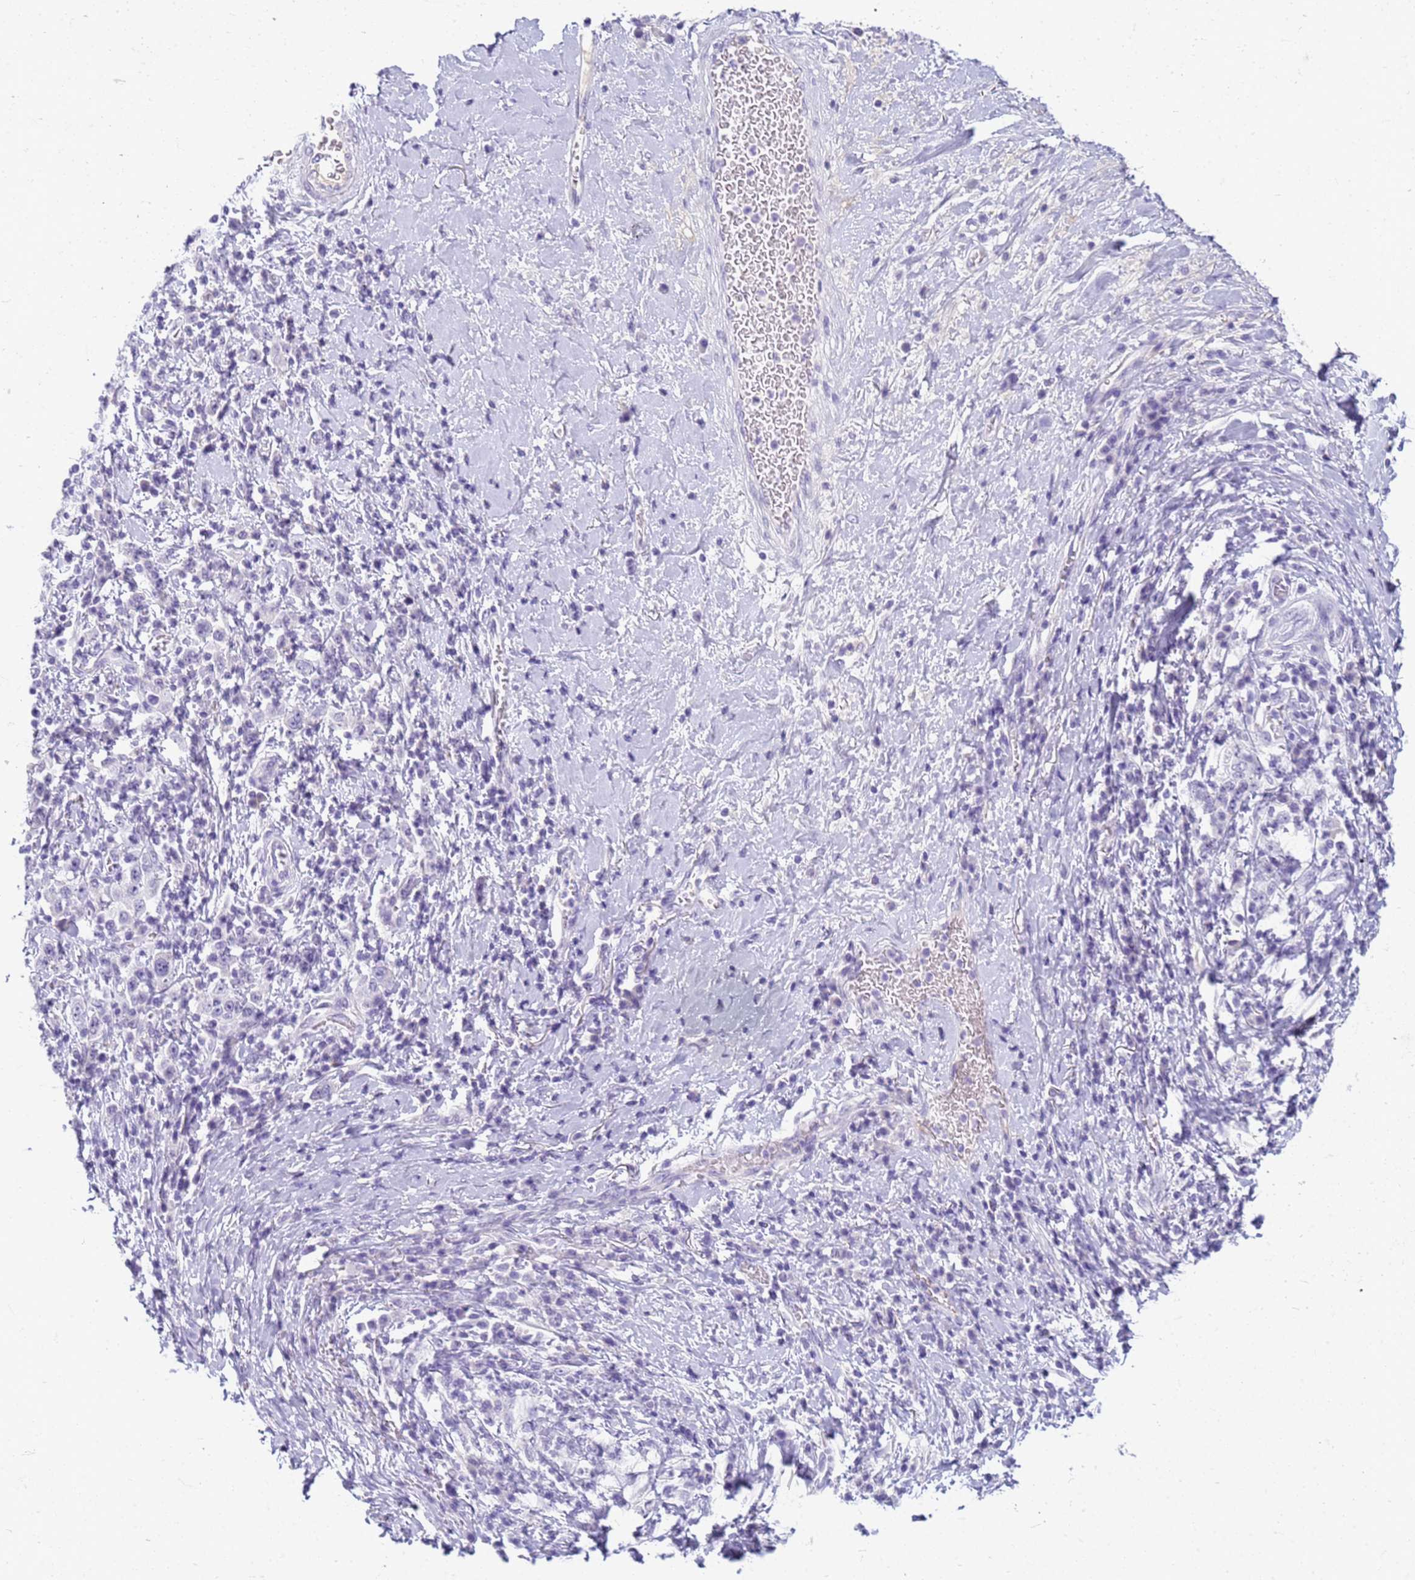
{"staining": {"intensity": "negative", "quantity": "none", "location": "none"}, "tissue": "stomach cancer", "cell_type": "Tumor cells", "image_type": "cancer", "snomed": [{"axis": "morphology", "description": "Normal tissue, NOS"}, {"axis": "morphology", "description": "Adenocarcinoma, NOS"}, {"axis": "topography", "description": "Stomach, upper"}, {"axis": "topography", "description": "Stomach"}], "caption": "Stomach cancer was stained to show a protein in brown. There is no significant expression in tumor cells. (DAB (3,3'-diaminobenzidine) immunohistochemistry with hematoxylin counter stain).", "gene": "CFAP100", "patient": {"sex": "male", "age": 59}}